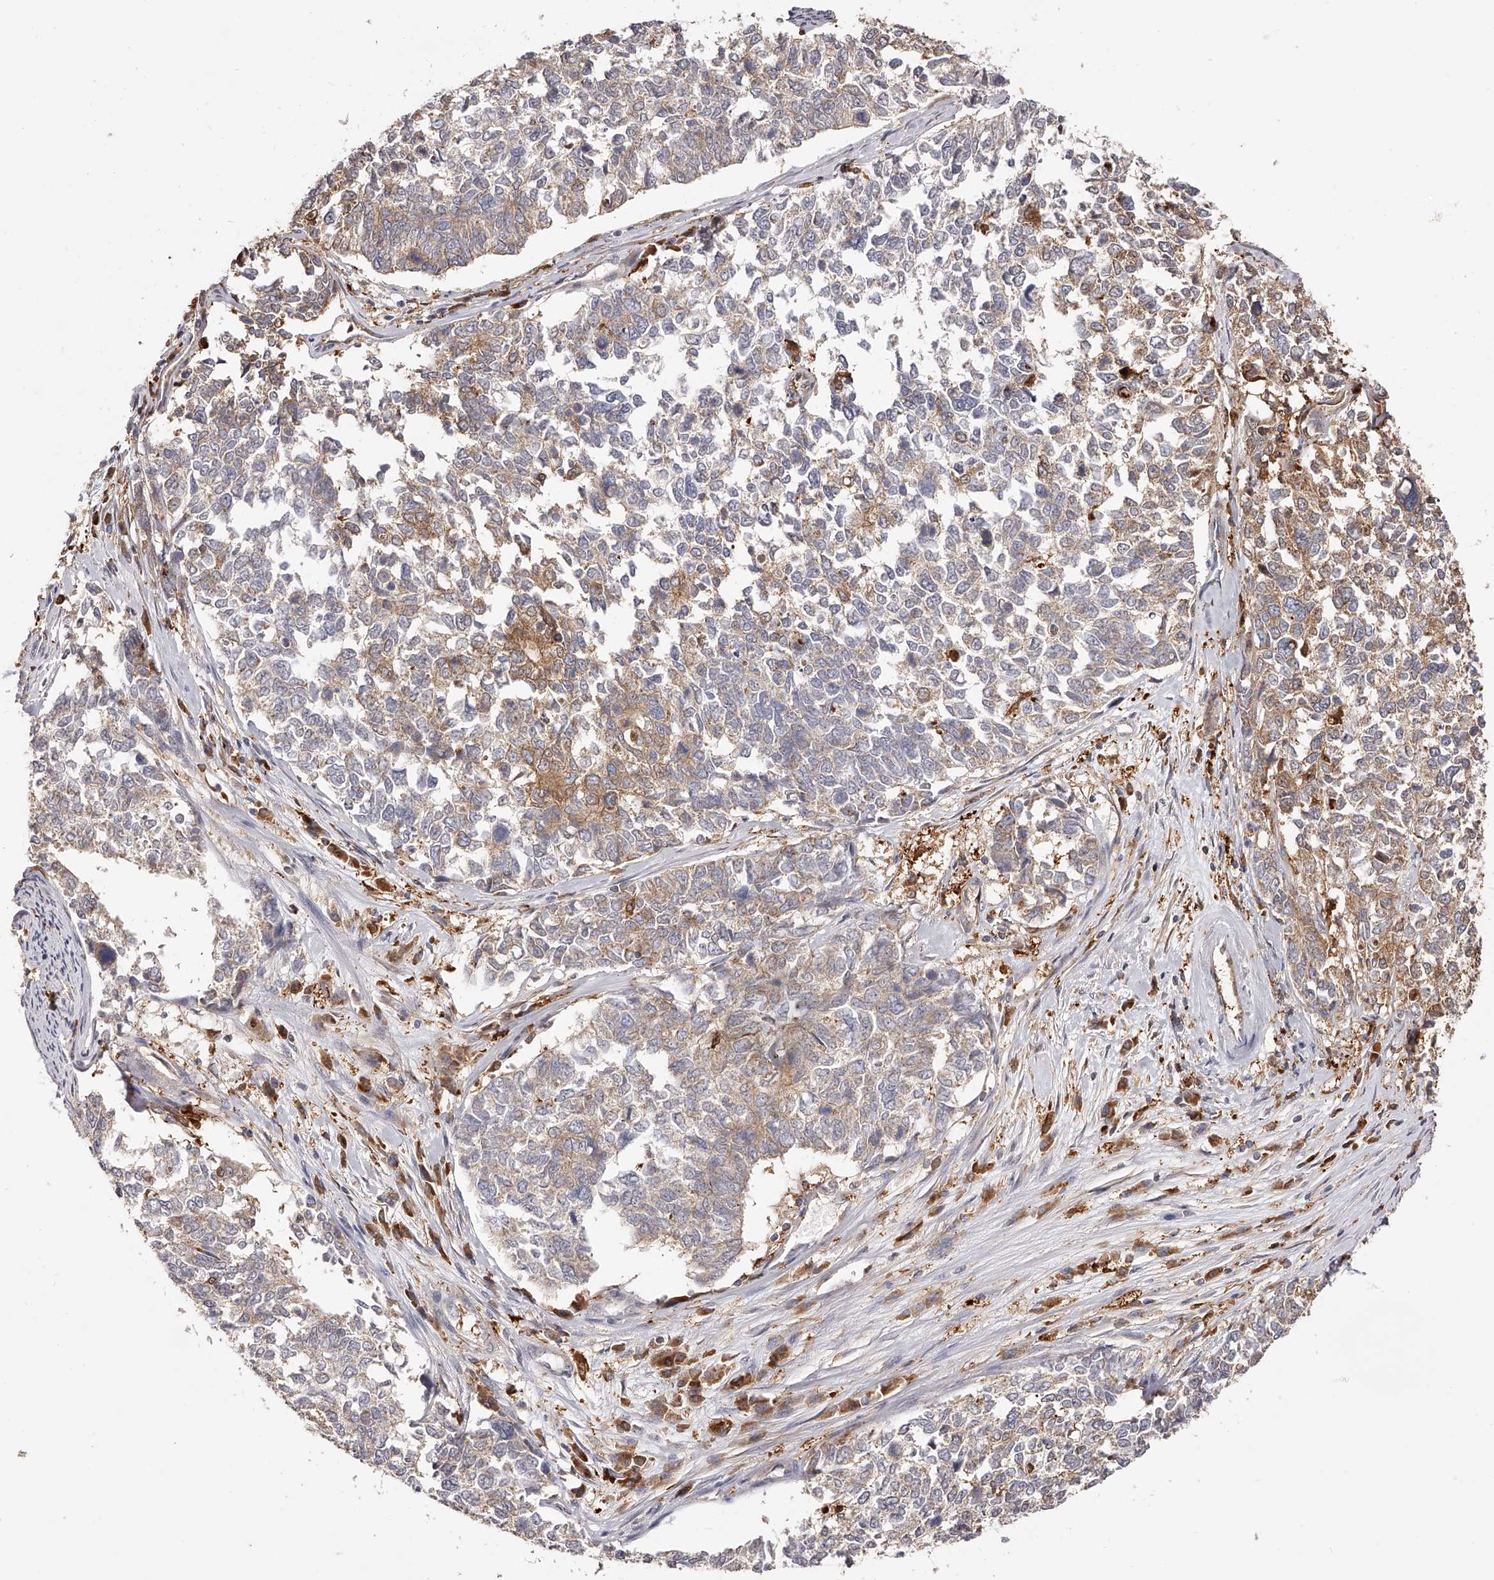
{"staining": {"intensity": "weak", "quantity": ">75%", "location": "cytoplasmic/membranous"}, "tissue": "cervical cancer", "cell_type": "Tumor cells", "image_type": "cancer", "snomed": [{"axis": "morphology", "description": "Squamous cell carcinoma, NOS"}, {"axis": "topography", "description": "Cervix"}], "caption": "Protein analysis of cervical cancer (squamous cell carcinoma) tissue displays weak cytoplasmic/membranous positivity in approximately >75% of tumor cells.", "gene": "LAP3", "patient": {"sex": "female", "age": 63}}